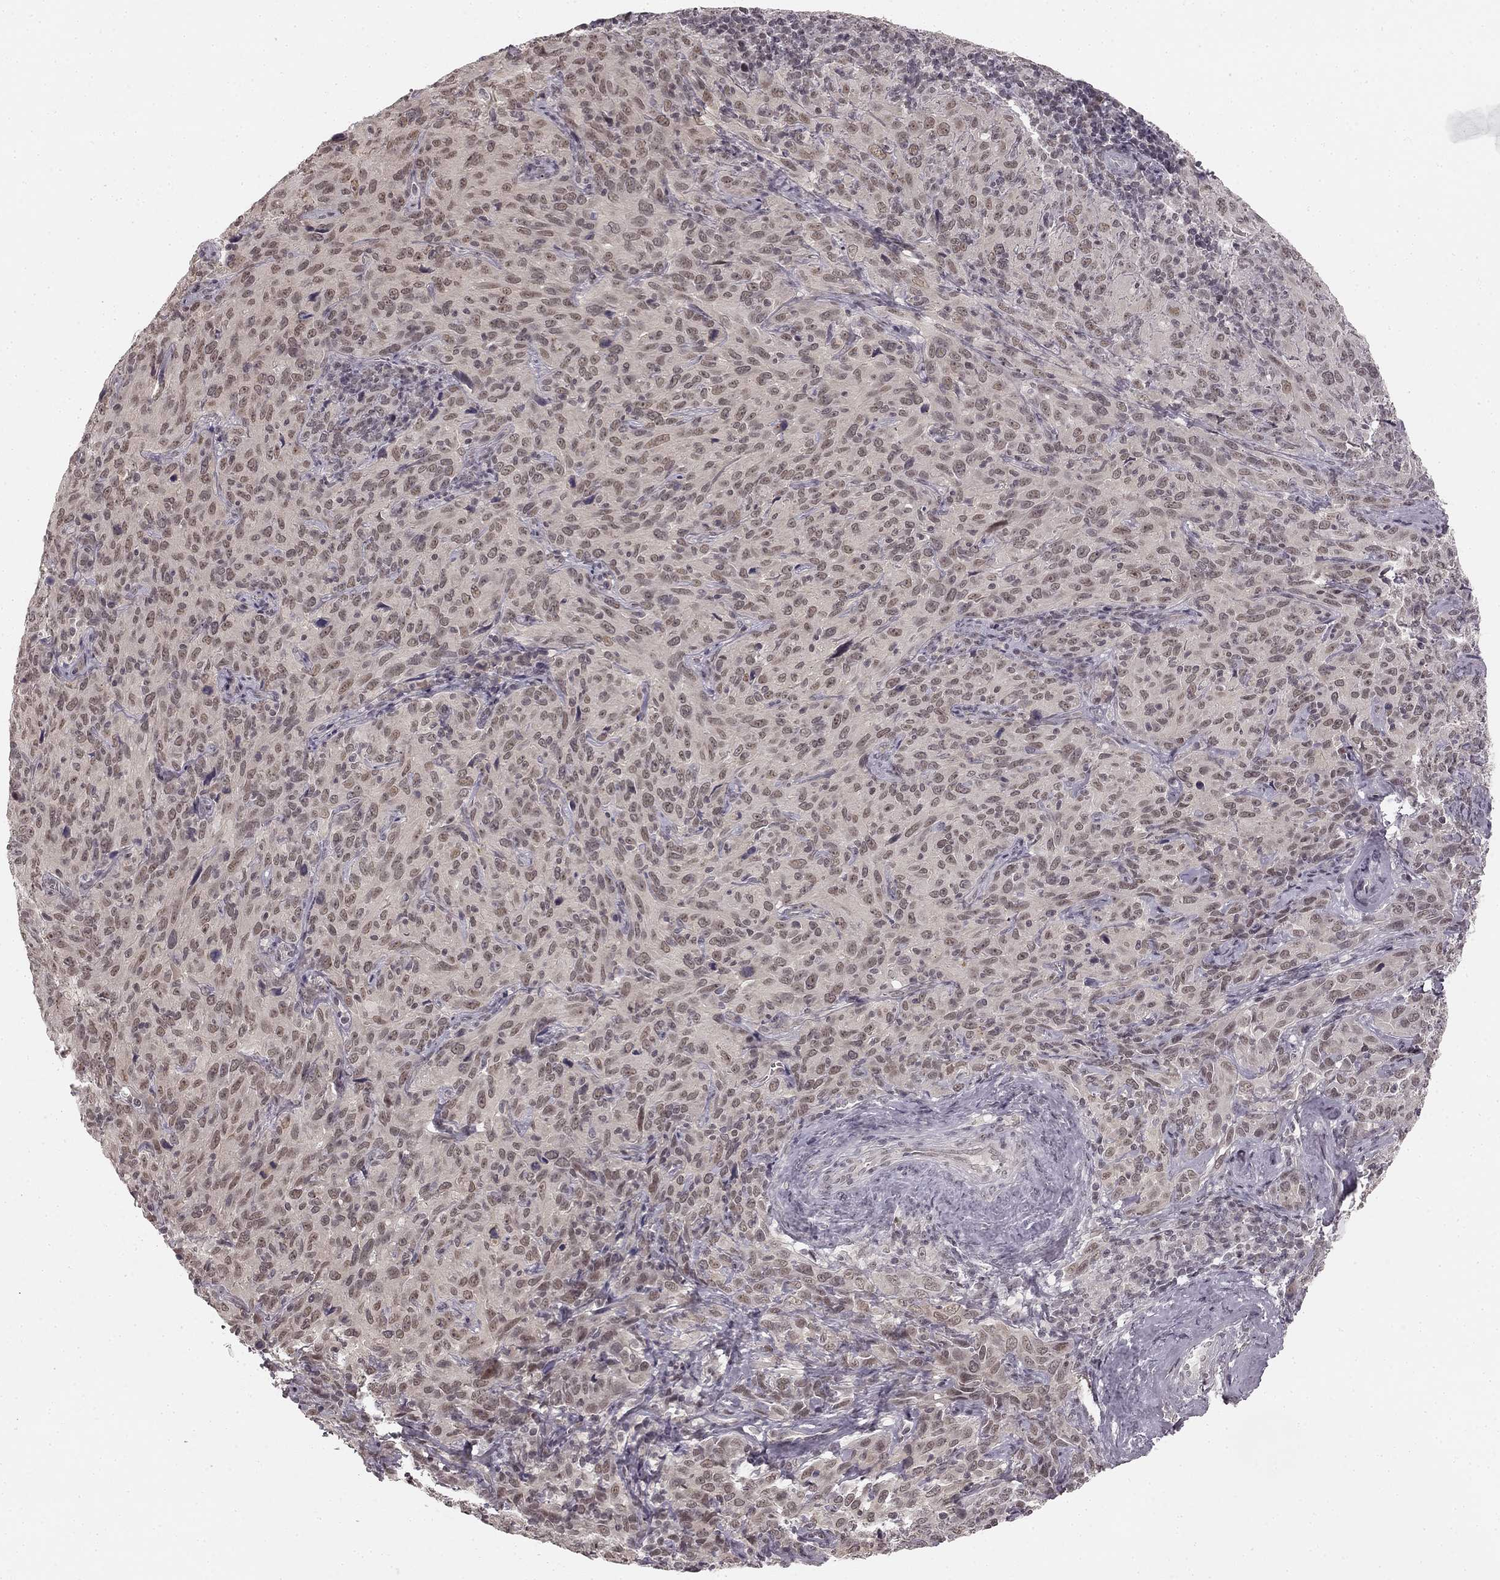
{"staining": {"intensity": "weak", "quantity": "25%-75%", "location": "nuclear"}, "tissue": "cervical cancer", "cell_type": "Tumor cells", "image_type": "cancer", "snomed": [{"axis": "morphology", "description": "Squamous cell carcinoma, NOS"}, {"axis": "topography", "description": "Cervix"}], "caption": "Human cervical cancer stained for a protein (brown) shows weak nuclear positive expression in approximately 25%-75% of tumor cells.", "gene": "HCN4", "patient": {"sex": "female", "age": 51}}